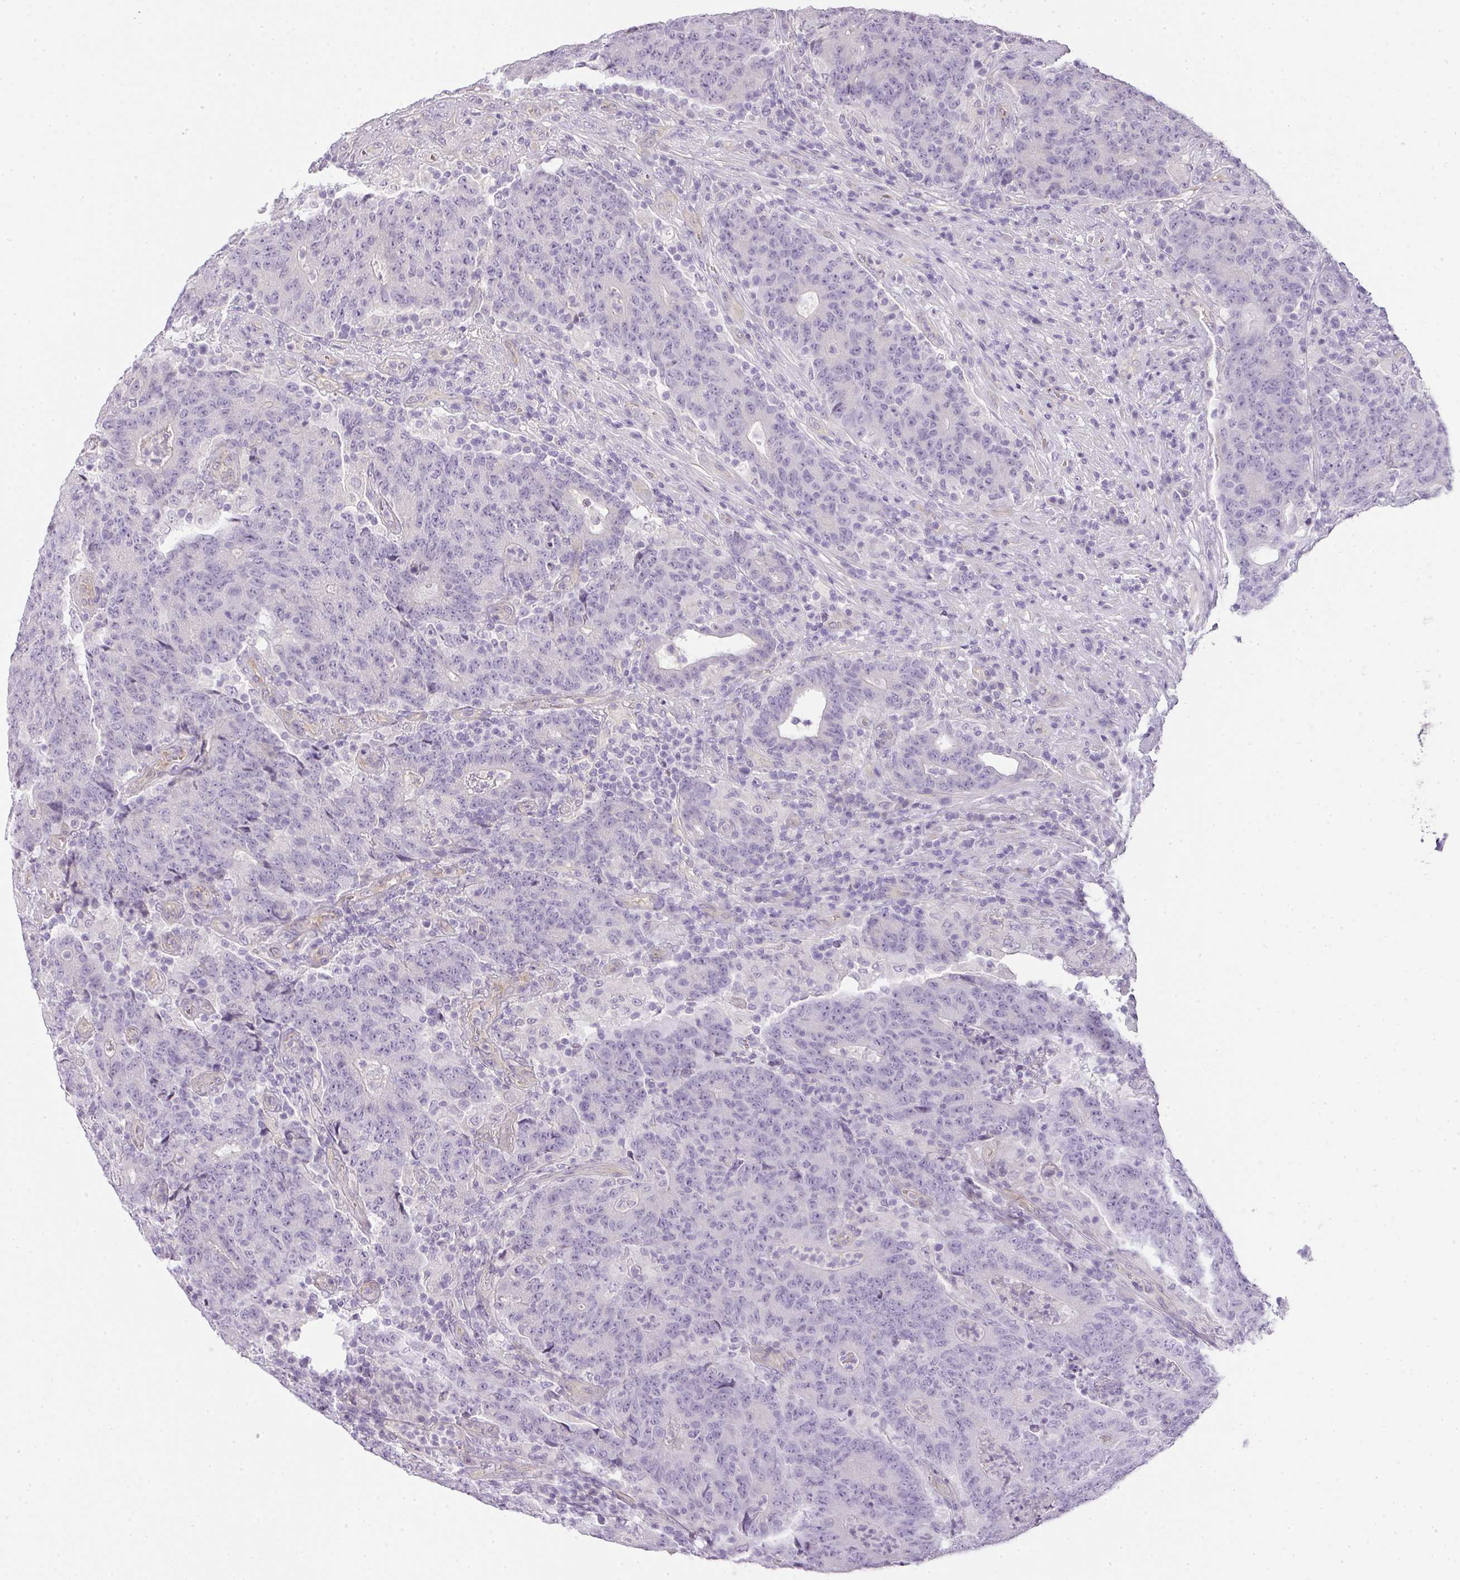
{"staining": {"intensity": "negative", "quantity": "none", "location": "none"}, "tissue": "colorectal cancer", "cell_type": "Tumor cells", "image_type": "cancer", "snomed": [{"axis": "morphology", "description": "Adenocarcinoma, NOS"}, {"axis": "topography", "description": "Colon"}], "caption": "Immunohistochemistry (IHC) photomicrograph of human colorectal cancer stained for a protein (brown), which exhibits no expression in tumor cells.", "gene": "RAX2", "patient": {"sex": "female", "age": 75}}